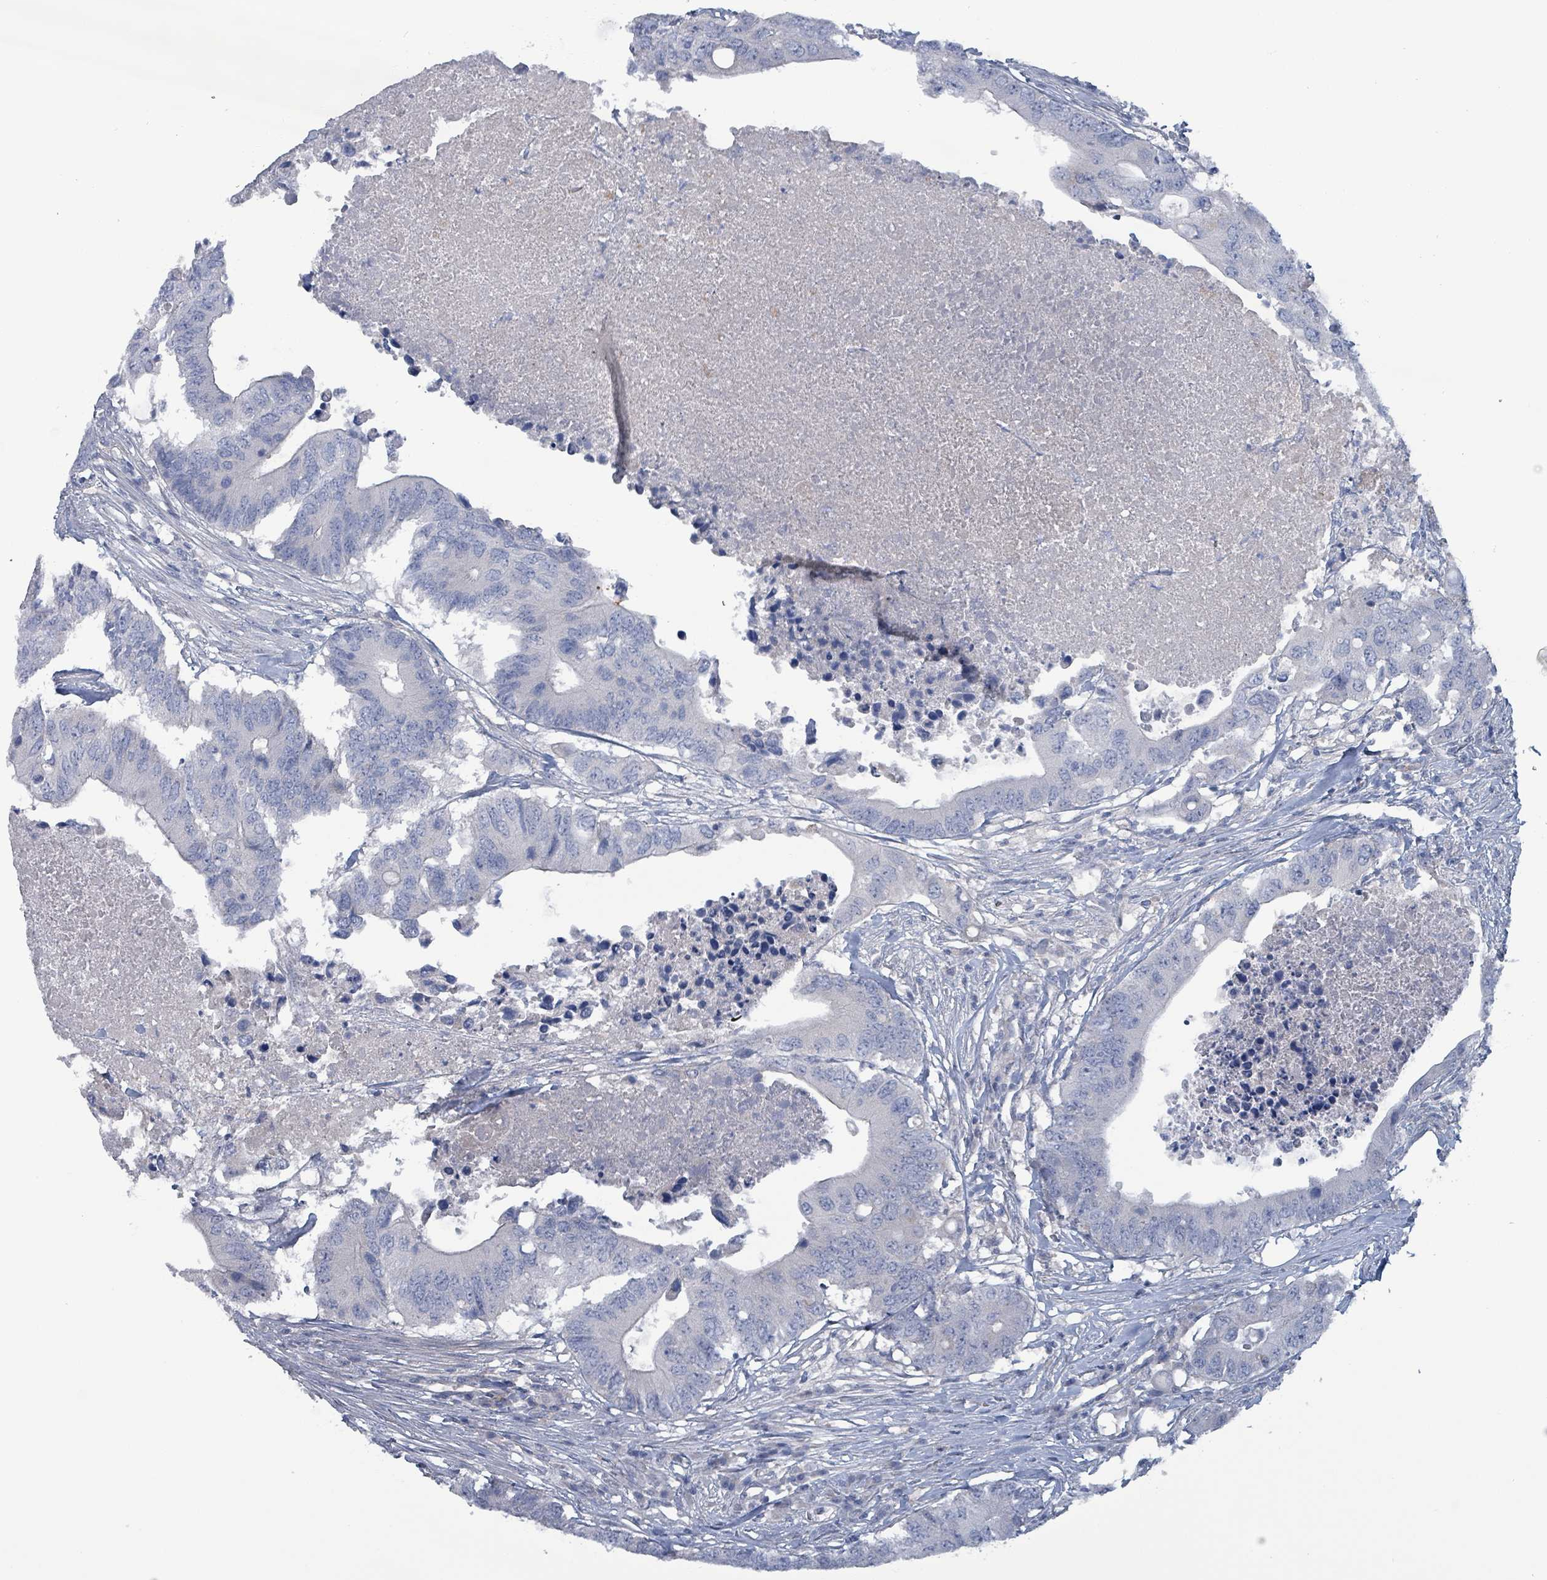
{"staining": {"intensity": "negative", "quantity": "none", "location": "none"}, "tissue": "colorectal cancer", "cell_type": "Tumor cells", "image_type": "cancer", "snomed": [{"axis": "morphology", "description": "Adenocarcinoma, NOS"}, {"axis": "topography", "description": "Colon"}], "caption": "DAB immunohistochemical staining of adenocarcinoma (colorectal) demonstrates no significant expression in tumor cells.", "gene": "TAAR5", "patient": {"sex": "male", "age": 71}}